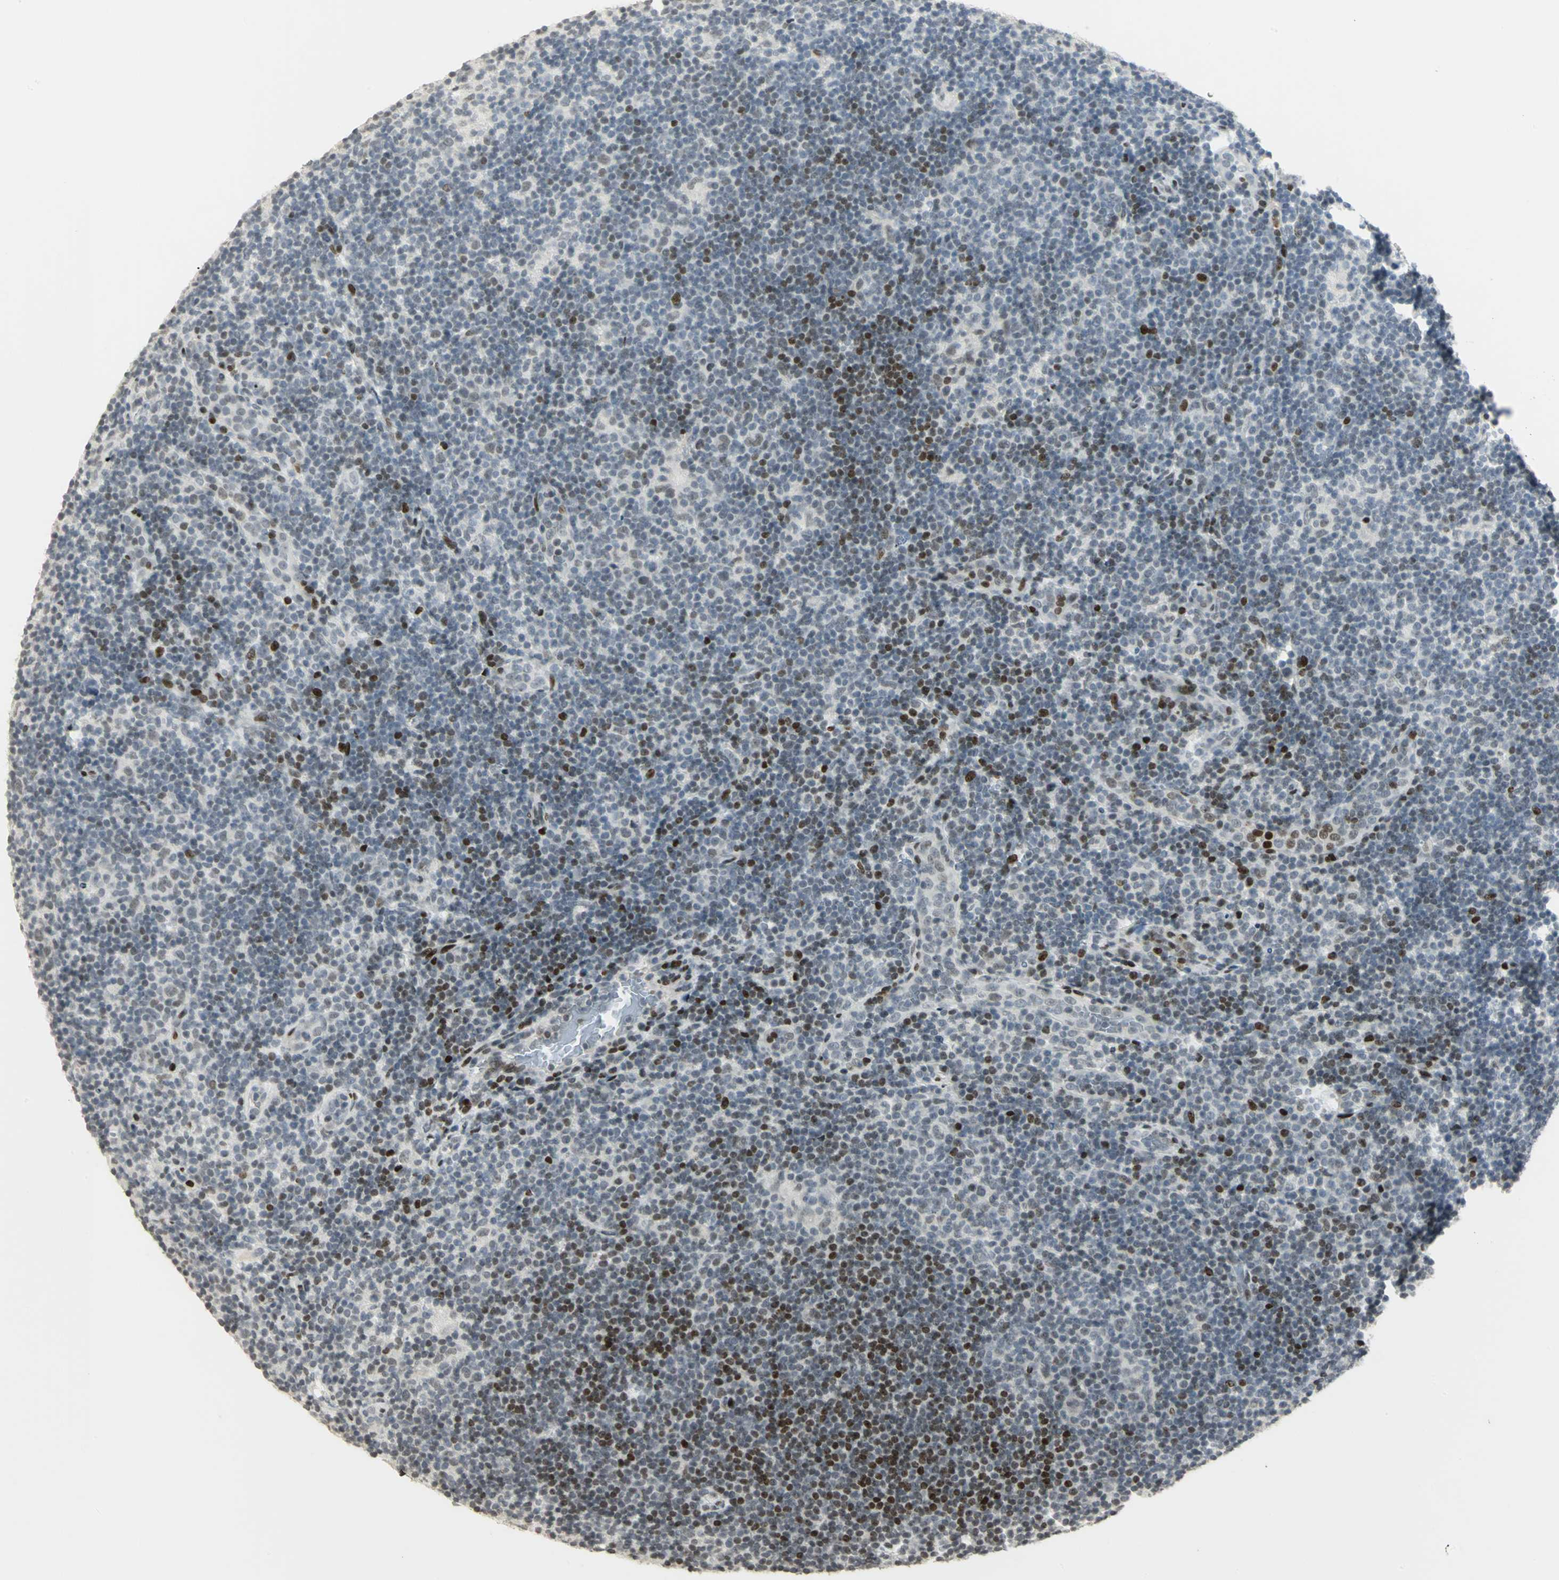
{"staining": {"intensity": "weak", "quantity": "25%-75%", "location": "nuclear"}, "tissue": "lymphoma", "cell_type": "Tumor cells", "image_type": "cancer", "snomed": [{"axis": "morphology", "description": "Hodgkin's disease, NOS"}, {"axis": "topography", "description": "Lymph node"}], "caption": "A low amount of weak nuclear expression is identified in approximately 25%-75% of tumor cells in lymphoma tissue. (DAB (3,3'-diaminobenzidine) IHC, brown staining for protein, blue staining for nuclei).", "gene": "KDM1A", "patient": {"sex": "female", "age": 57}}